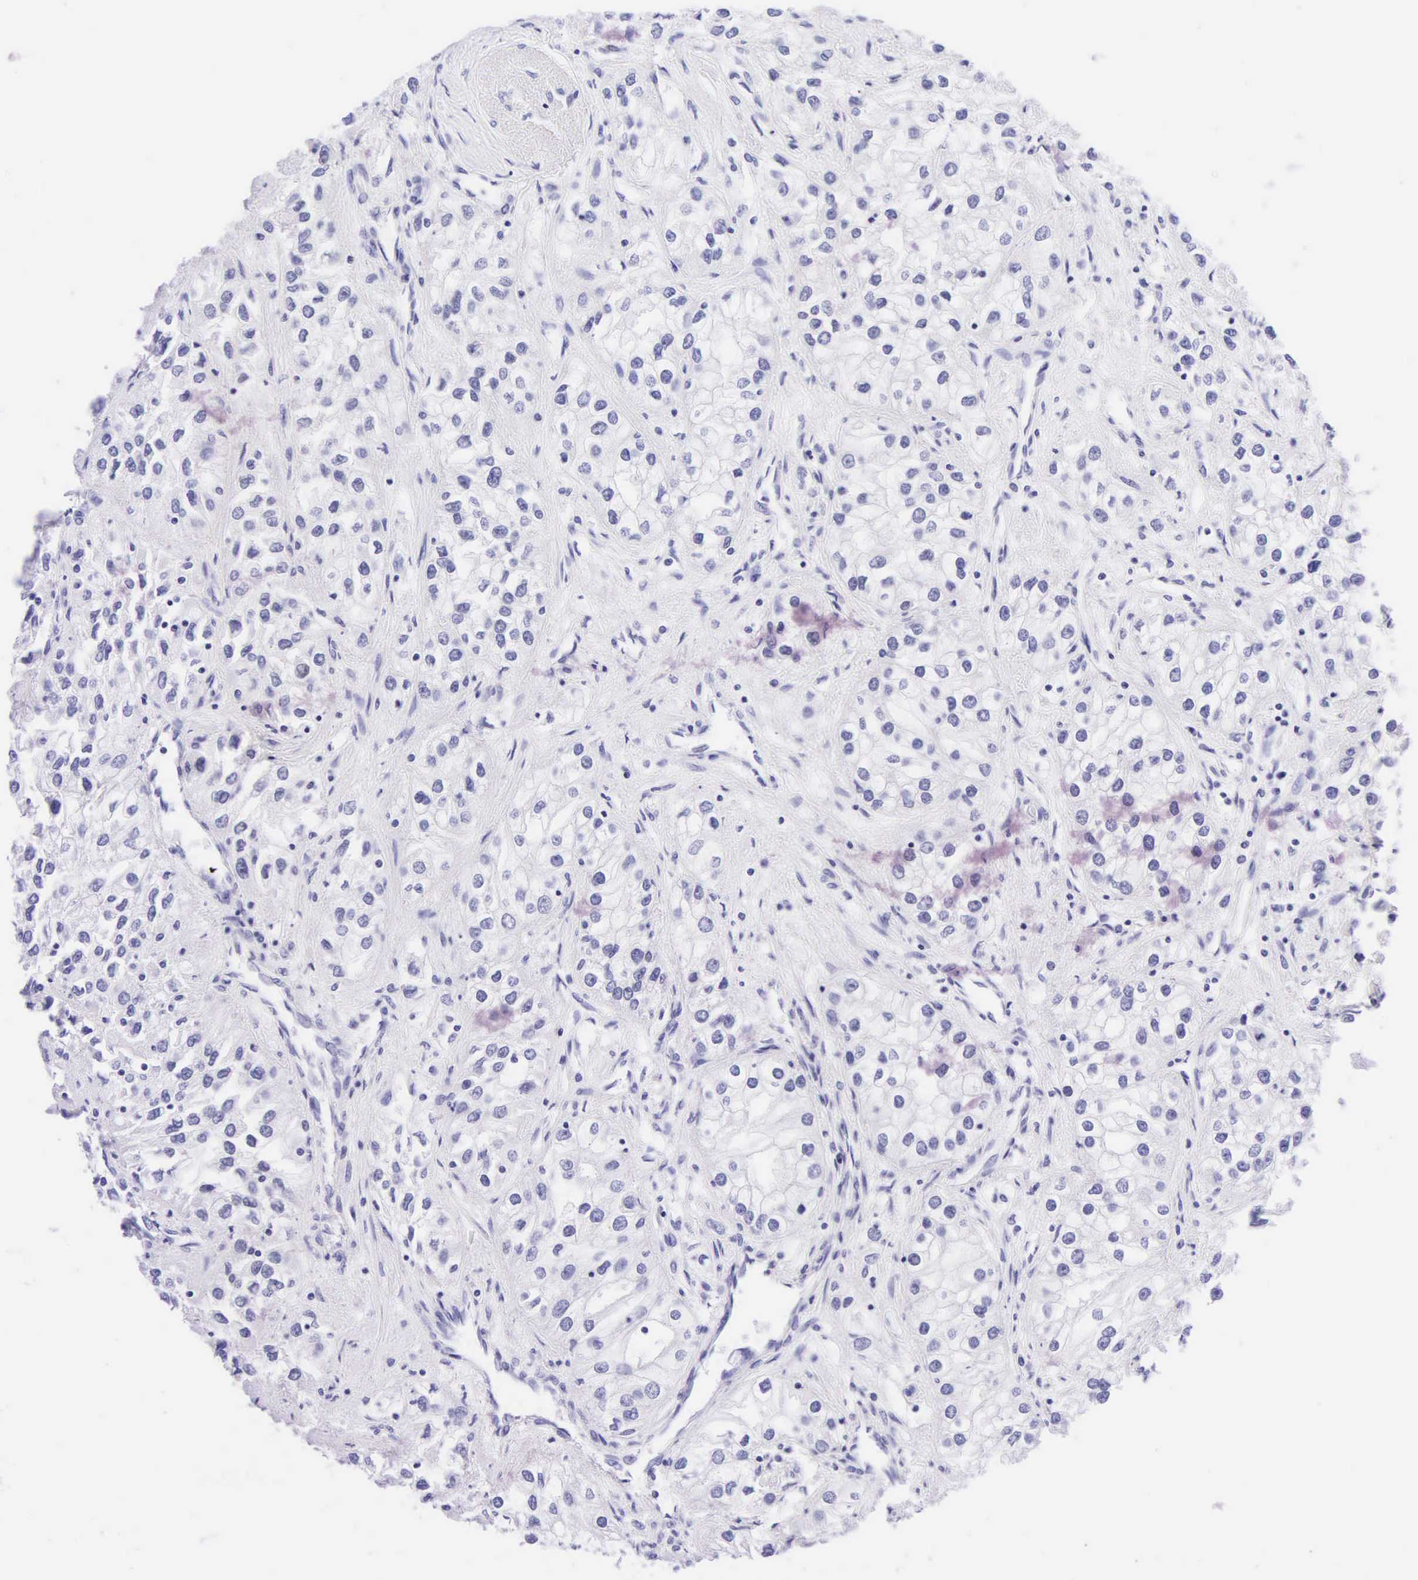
{"staining": {"intensity": "negative", "quantity": "none", "location": "none"}, "tissue": "renal cancer", "cell_type": "Tumor cells", "image_type": "cancer", "snomed": [{"axis": "morphology", "description": "Adenocarcinoma, NOS"}, {"axis": "topography", "description": "Kidney"}], "caption": "Tumor cells are negative for brown protein staining in renal cancer (adenocarcinoma).", "gene": "DES", "patient": {"sex": "male", "age": 57}}